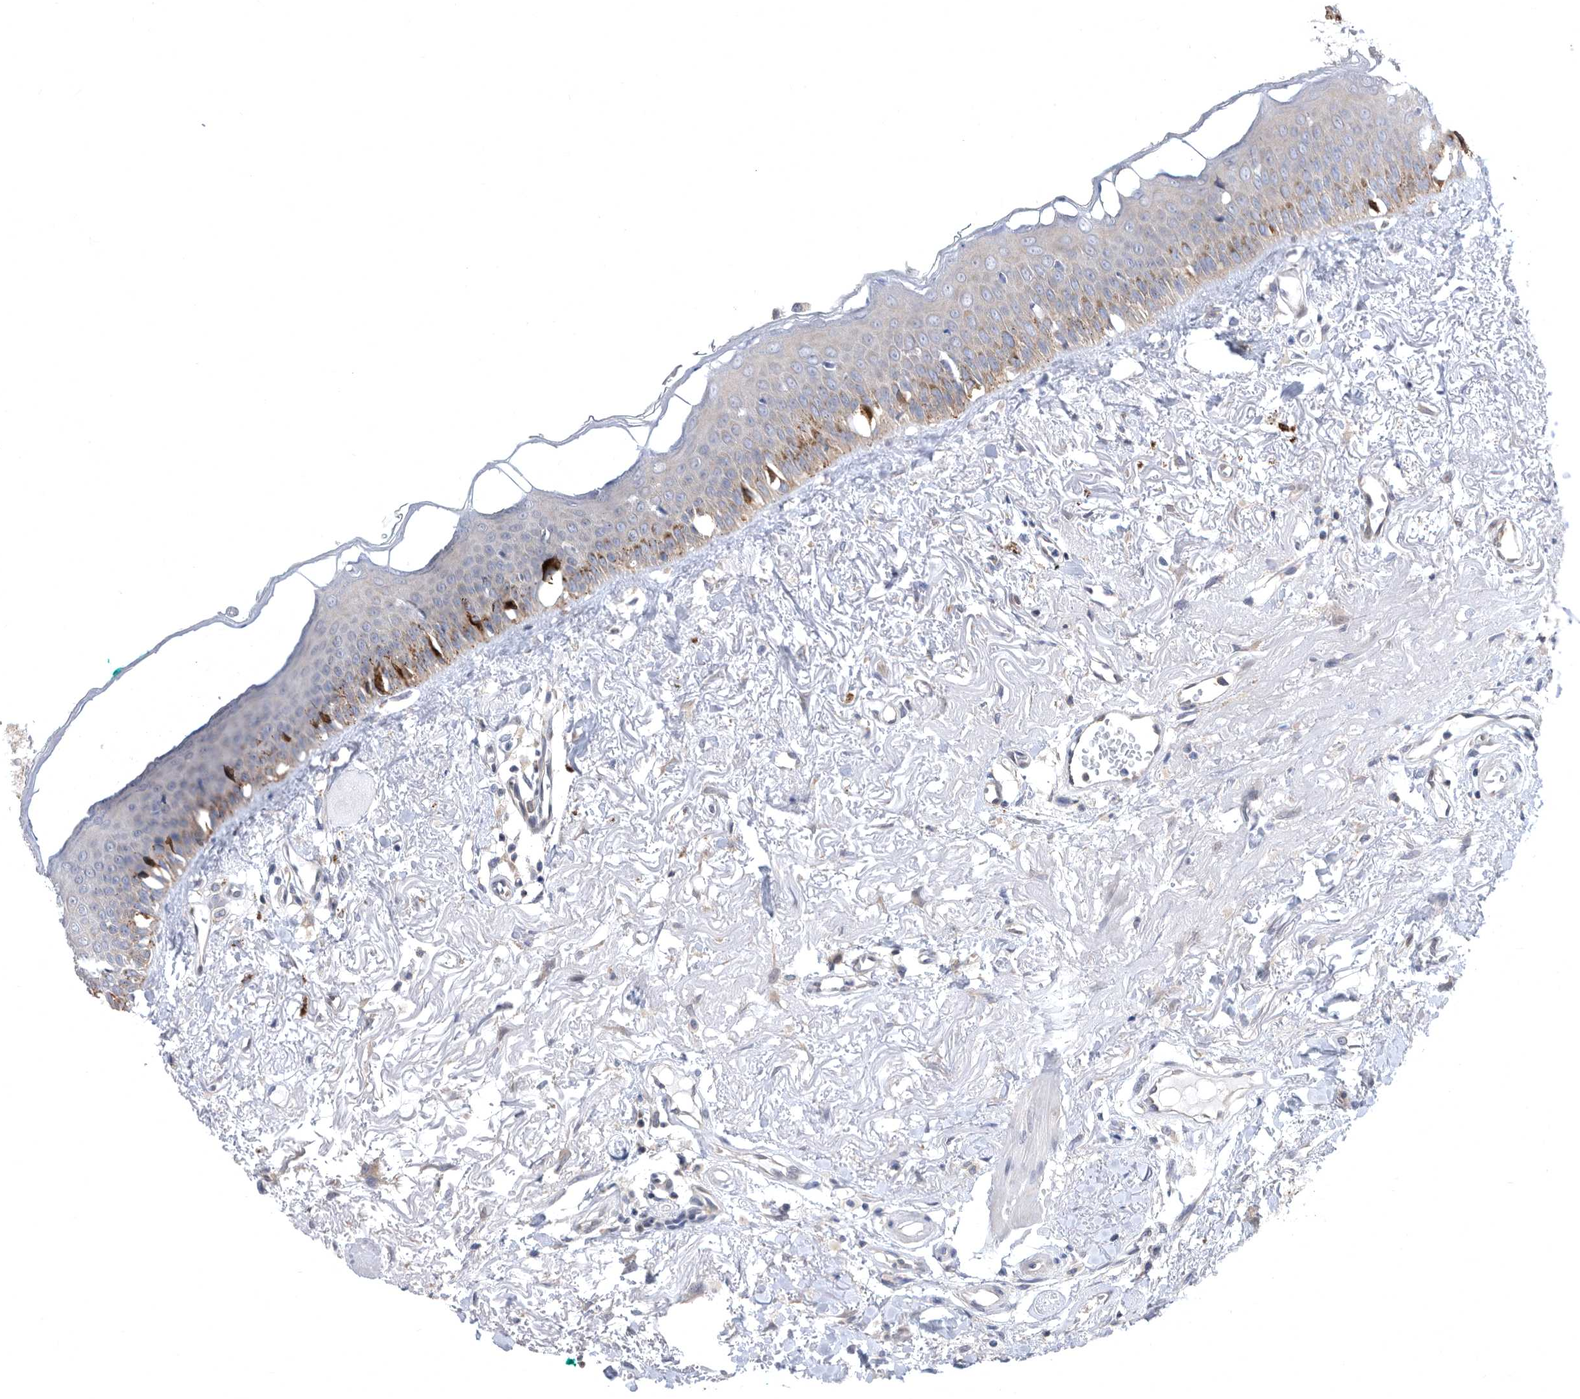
{"staining": {"intensity": "moderate", "quantity": "<25%", "location": "cytoplasmic/membranous"}, "tissue": "oral mucosa", "cell_type": "Squamous epithelial cells", "image_type": "normal", "snomed": [{"axis": "morphology", "description": "Normal tissue, NOS"}, {"axis": "topography", "description": "Oral tissue"}], "caption": "Immunohistochemistry (IHC) micrograph of unremarkable oral mucosa: oral mucosa stained using immunohistochemistry shows low levels of moderate protein expression localized specifically in the cytoplasmic/membranous of squamous epithelial cells, appearing as a cytoplasmic/membranous brown color.", "gene": "CCT4", "patient": {"sex": "female", "age": 70}}